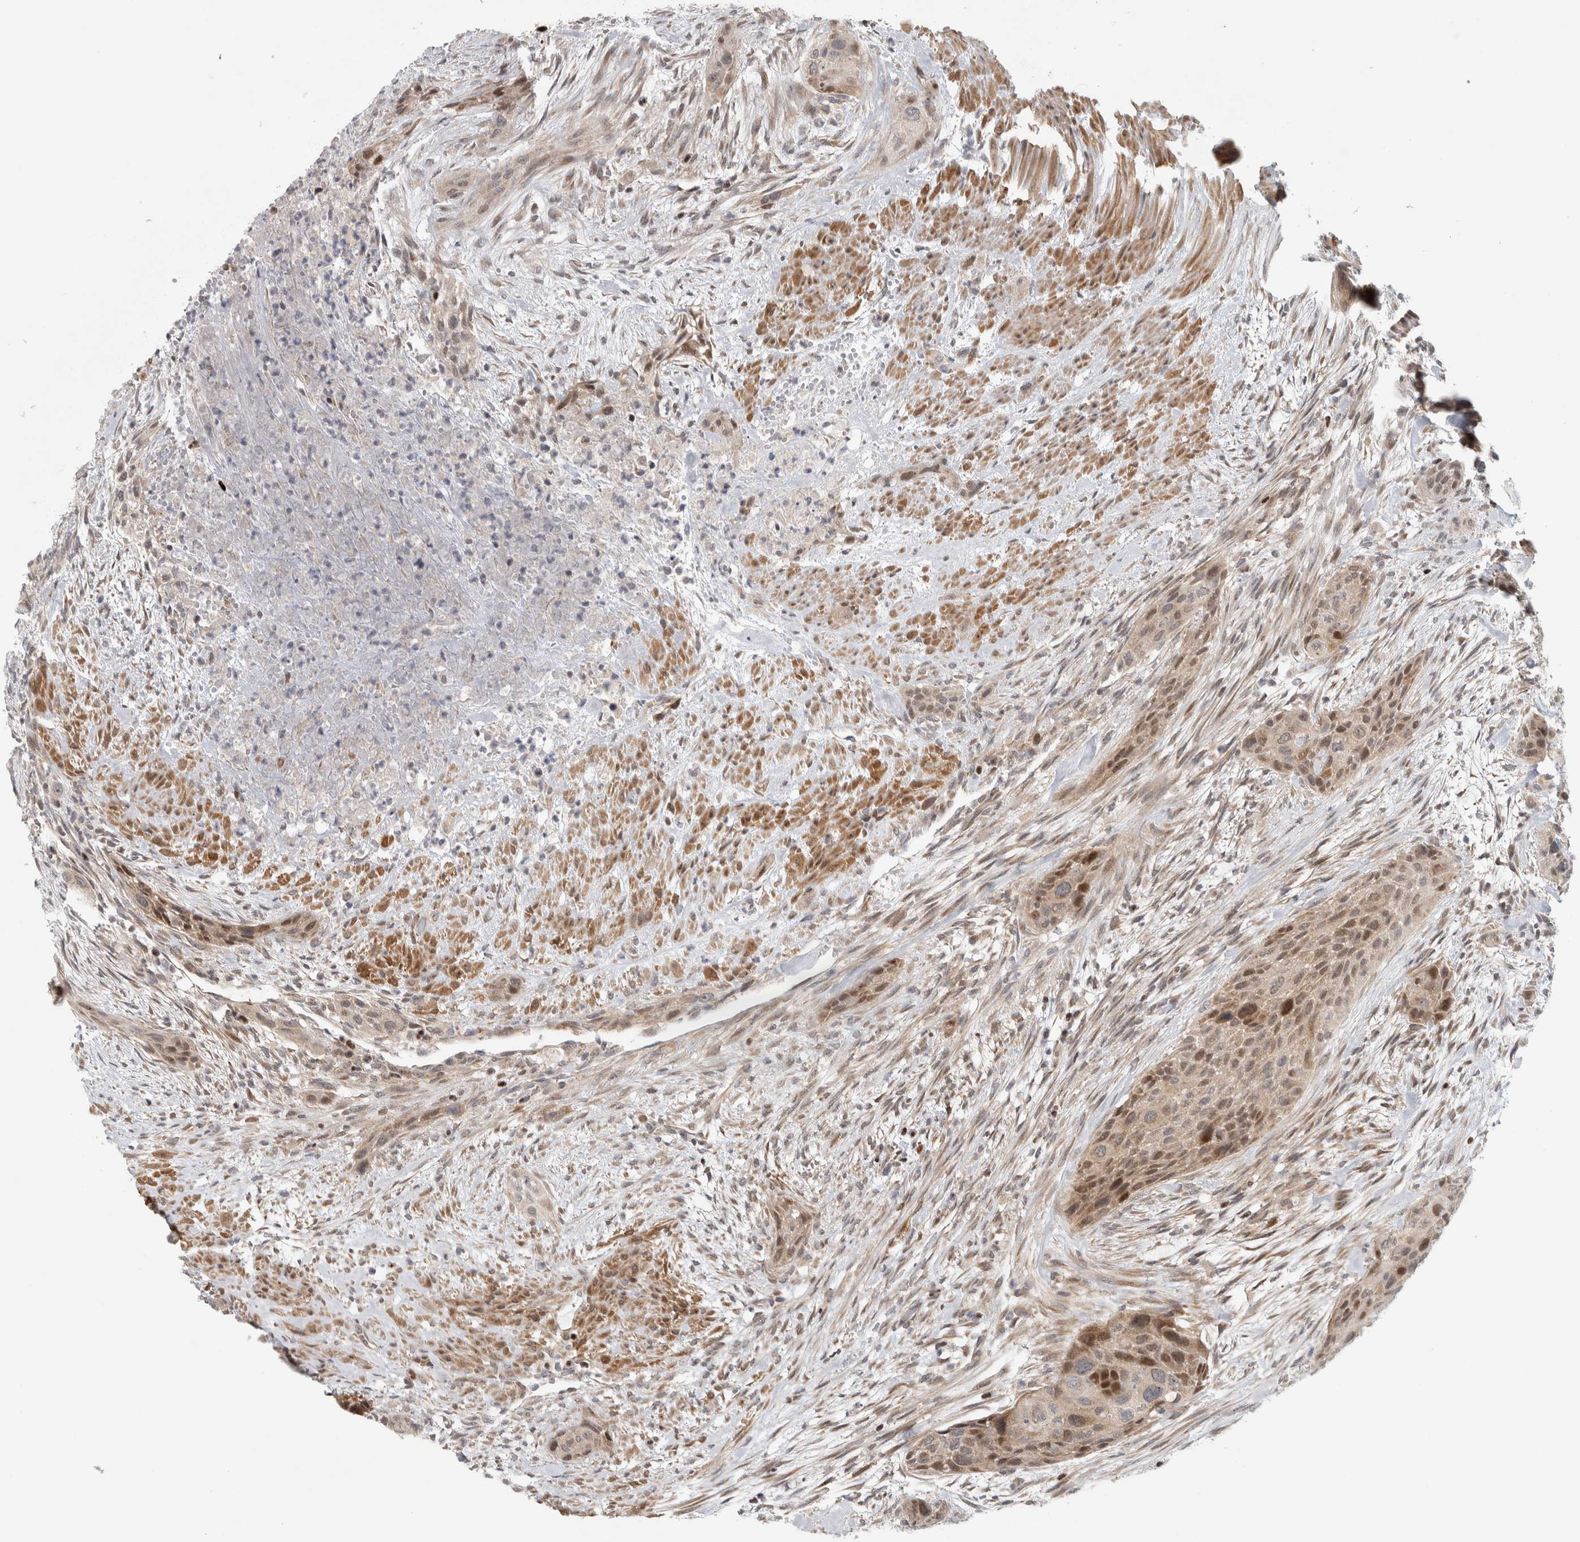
{"staining": {"intensity": "moderate", "quantity": "25%-75%", "location": "nuclear"}, "tissue": "urothelial cancer", "cell_type": "Tumor cells", "image_type": "cancer", "snomed": [{"axis": "morphology", "description": "Urothelial carcinoma, High grade"}, {"axis": "topography", "description": "Urinary bladder"}], "caption": "IHC (DAB (3,3'-diaminobenzidine)) staining of urothelial cancer shows moderate nuclear protein expression in about 25%-75% of tumor cells.", "gene": "KDM8", "patient": {"sex": "male", "age": 35}}